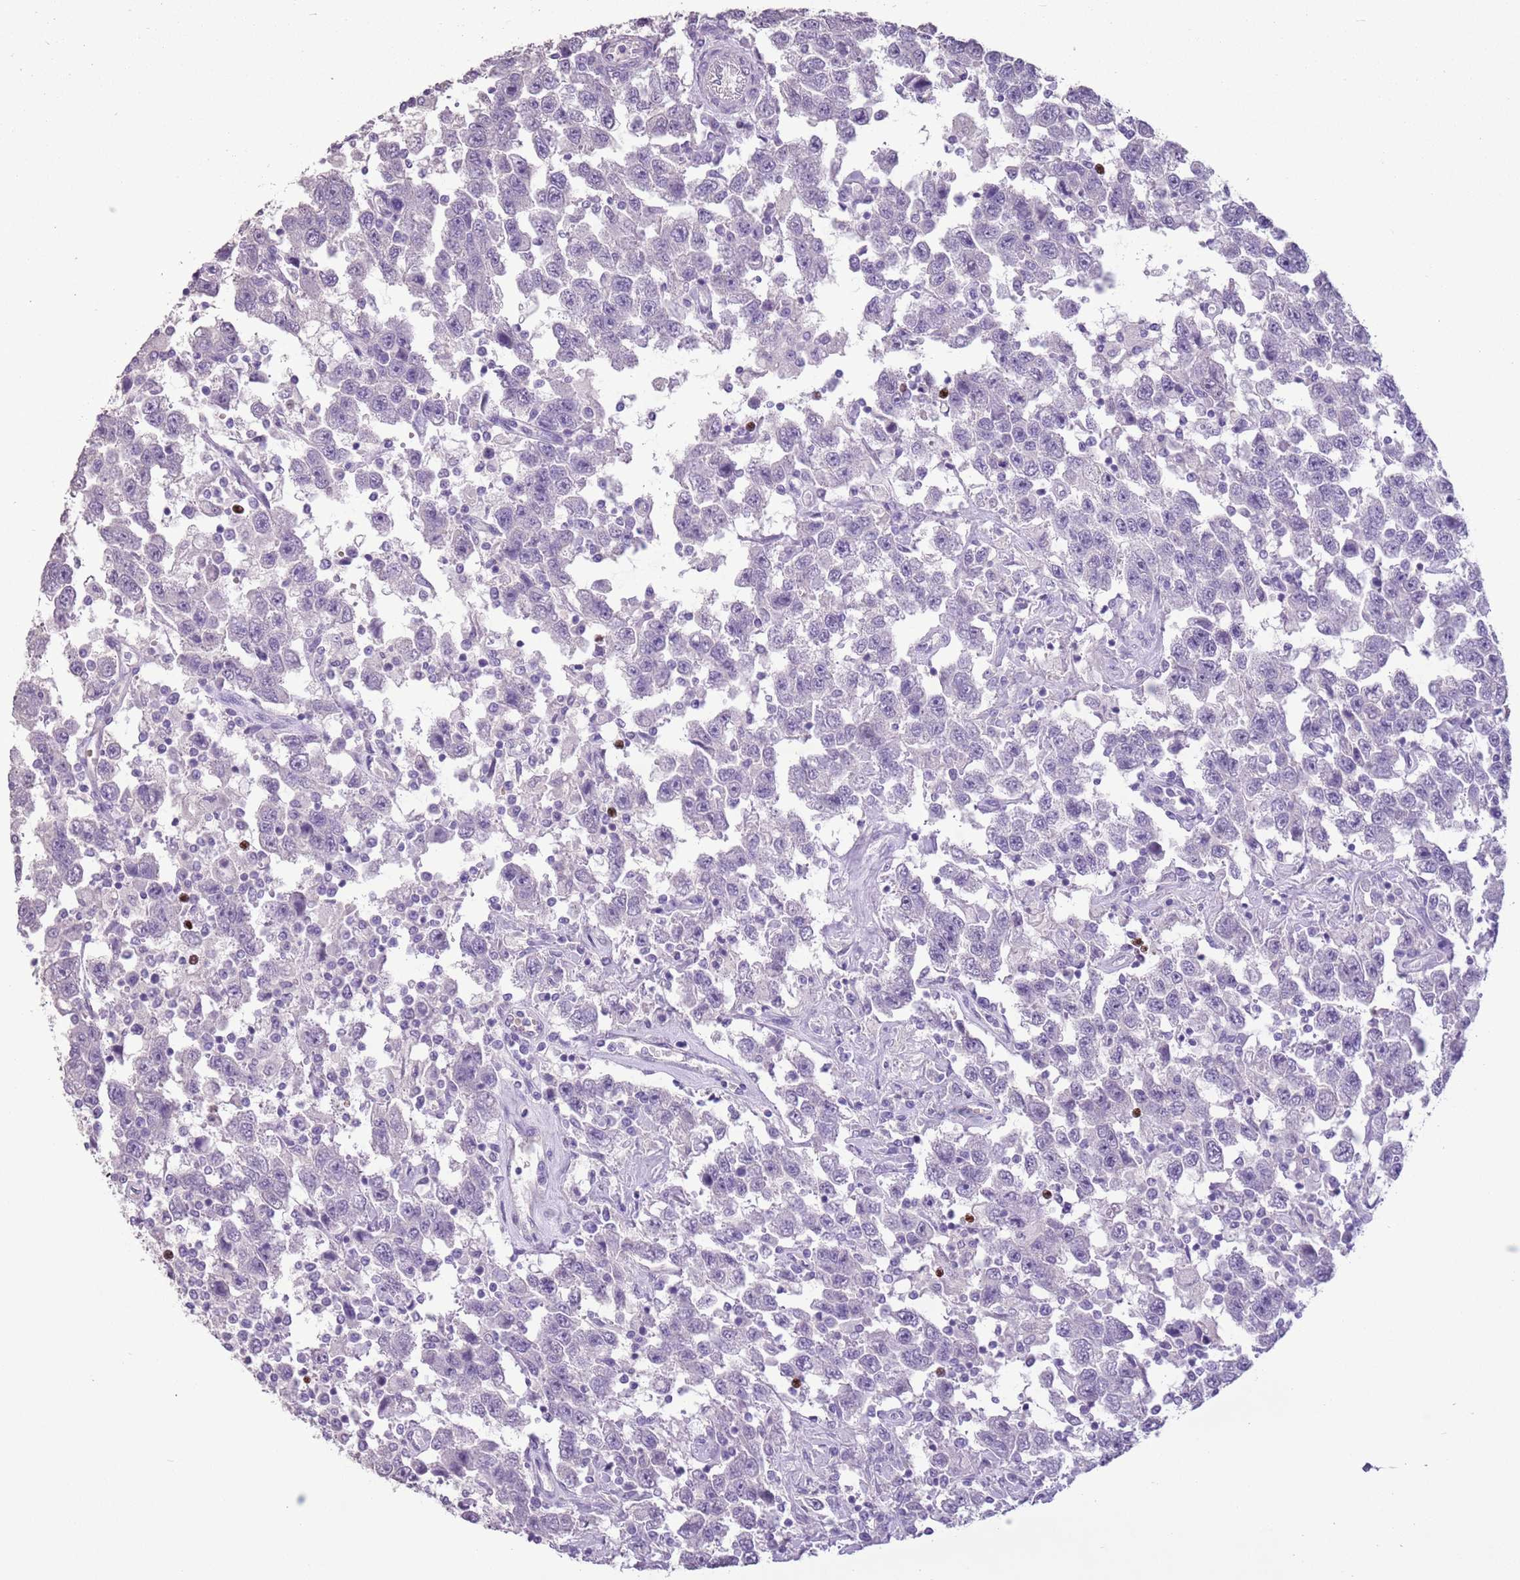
{"staining": {"intensity": "negative", "quantity": "none", "location": "none"}, "tissue": "testis cancer", "cell_type": "Tumor cells", "image_type": "cancer", "snomed": [{"axis": "morphology", "description": "Seminoma, NOS"}, {"axis": "topography", "description": "Testis"}], "caption": "Testis cancer (seminoma) was stained to show a protein in brown. There is no significant positivity in tumor cells.", "gene": "CELF6", "patient": {"sex": "male", "age": 41}}